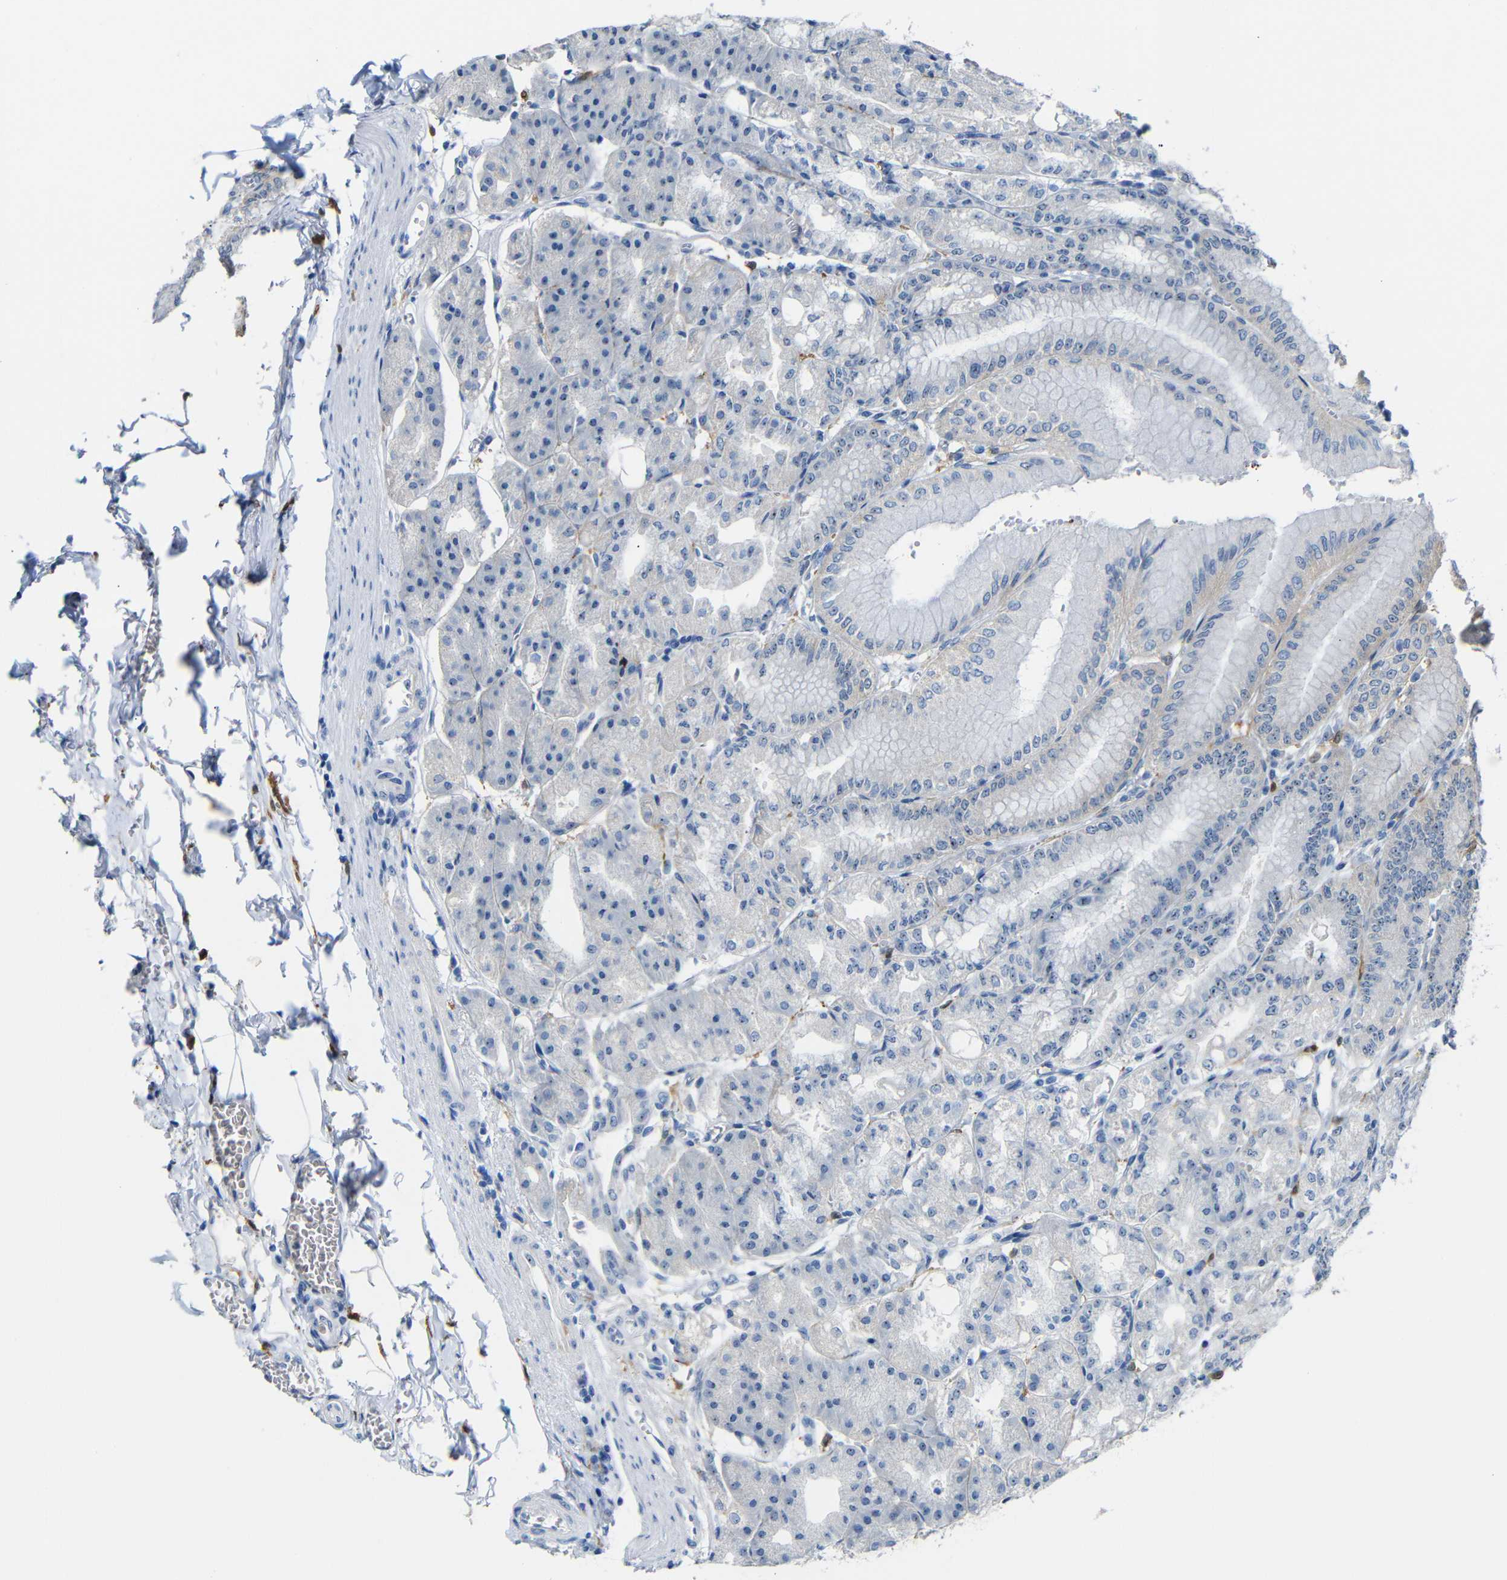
{"staining": {"intensity": "moderate", "quantity": "<25%", "location": "cytoplasmic/membranous,nuclear"}, "tissue": "stomach", "cell_type": "Glandular cells", "image_type": "normal", "snomed": [{"axis": "morphology", "description": "Normal tissue, NOS"}, {"axis": "topography", "description": "Stomach, lower"}], "caption": "Stomach stained with a brown dye reveals moderate cytoplasmic/membranous,nuclear positive expression in about <25% of glandular cells.", "gene": "C1orf210", "patient": {"sex": "male", "age": 71}}